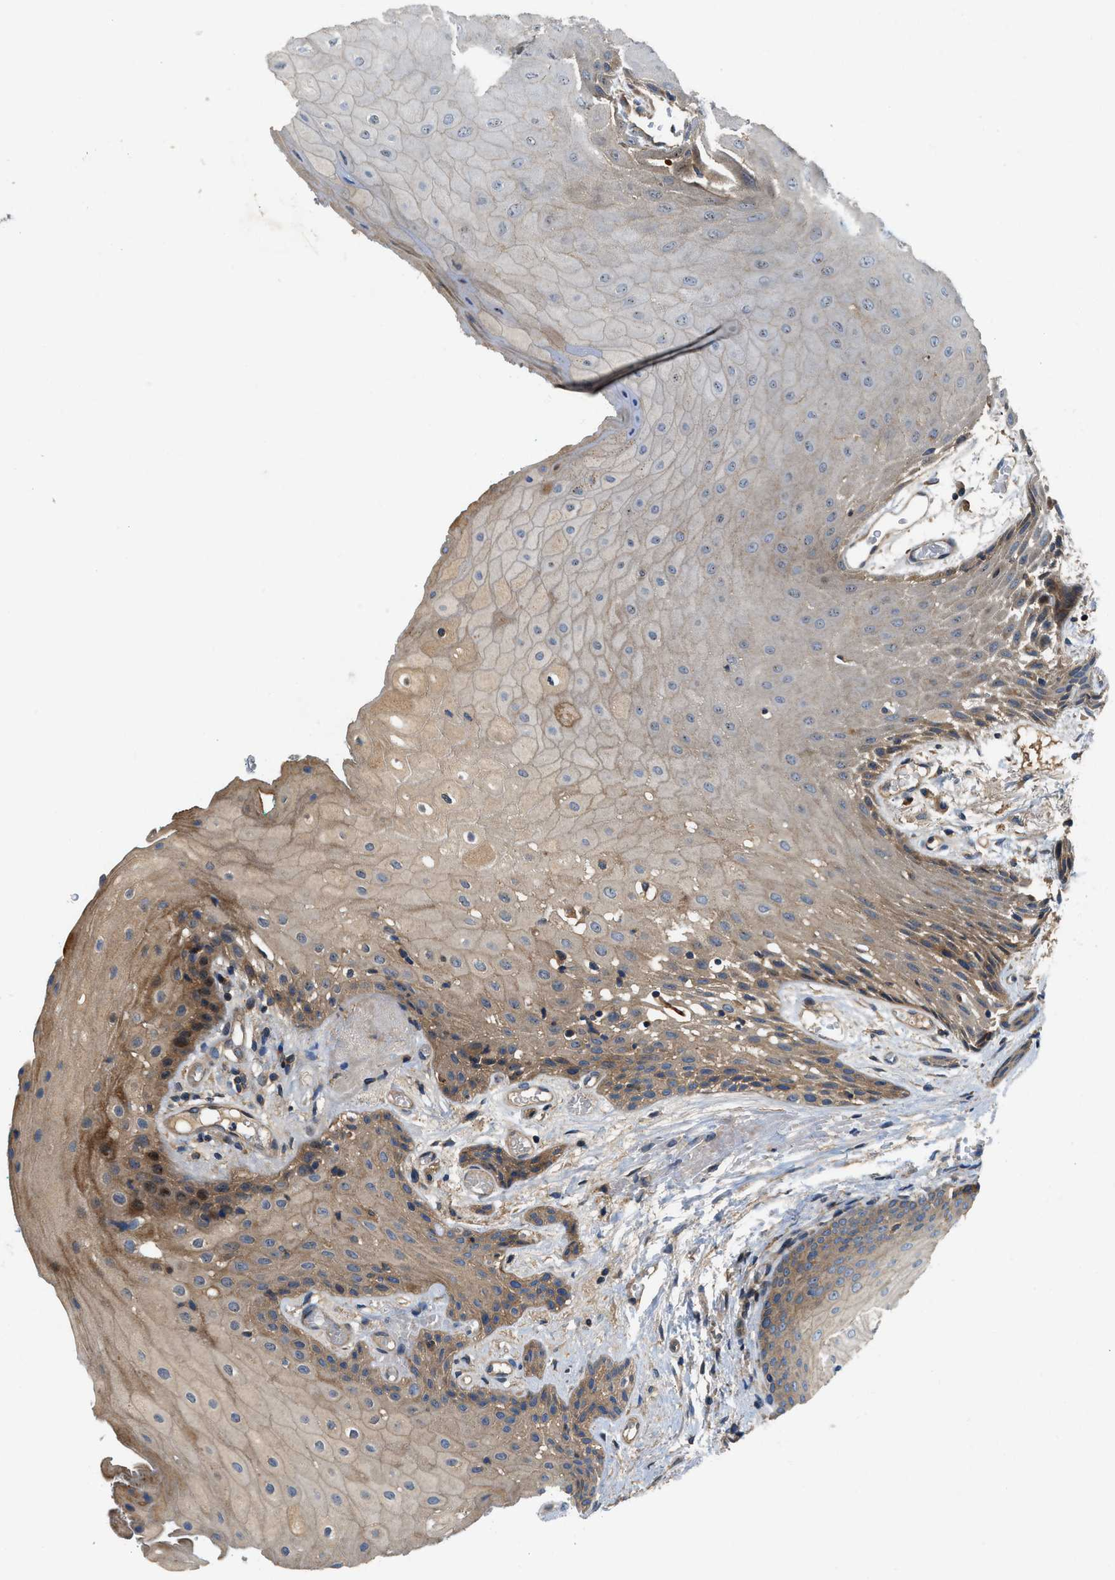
{"staining": {"intensity": "moderate", "quantity": "25%-75%", "location": "cytoplasmic/membranous"}, "tissue": "oral mucosa", "cell_type": "Squamous epithelial cells", "image_type": "normal", "snomed": [{"axis": "morphology", "description": "Normal tissue, NOS"}, {"axis": "morphology", "description": "Squamous cell carcinoma, NOS"}, {"axis": "topography", "description": "Oral tissue"}, {"axis": "topography", "description": "Salivary gland"}, {"axis": "topography", "description": "Head-Neck"}], "caption": "DAB immunohistochemical staining of benign oral mucosa reveals moderate cytoplasmic/membranous protein staining in about 25%-75% of squamous epithelial cells. Using DAB (brown) and hematoxylin (blue) stains, captured at high magnification using brightfield microscopy.", "gene": "CNNM3", "patient": {"sex": "female", "age": 62}}